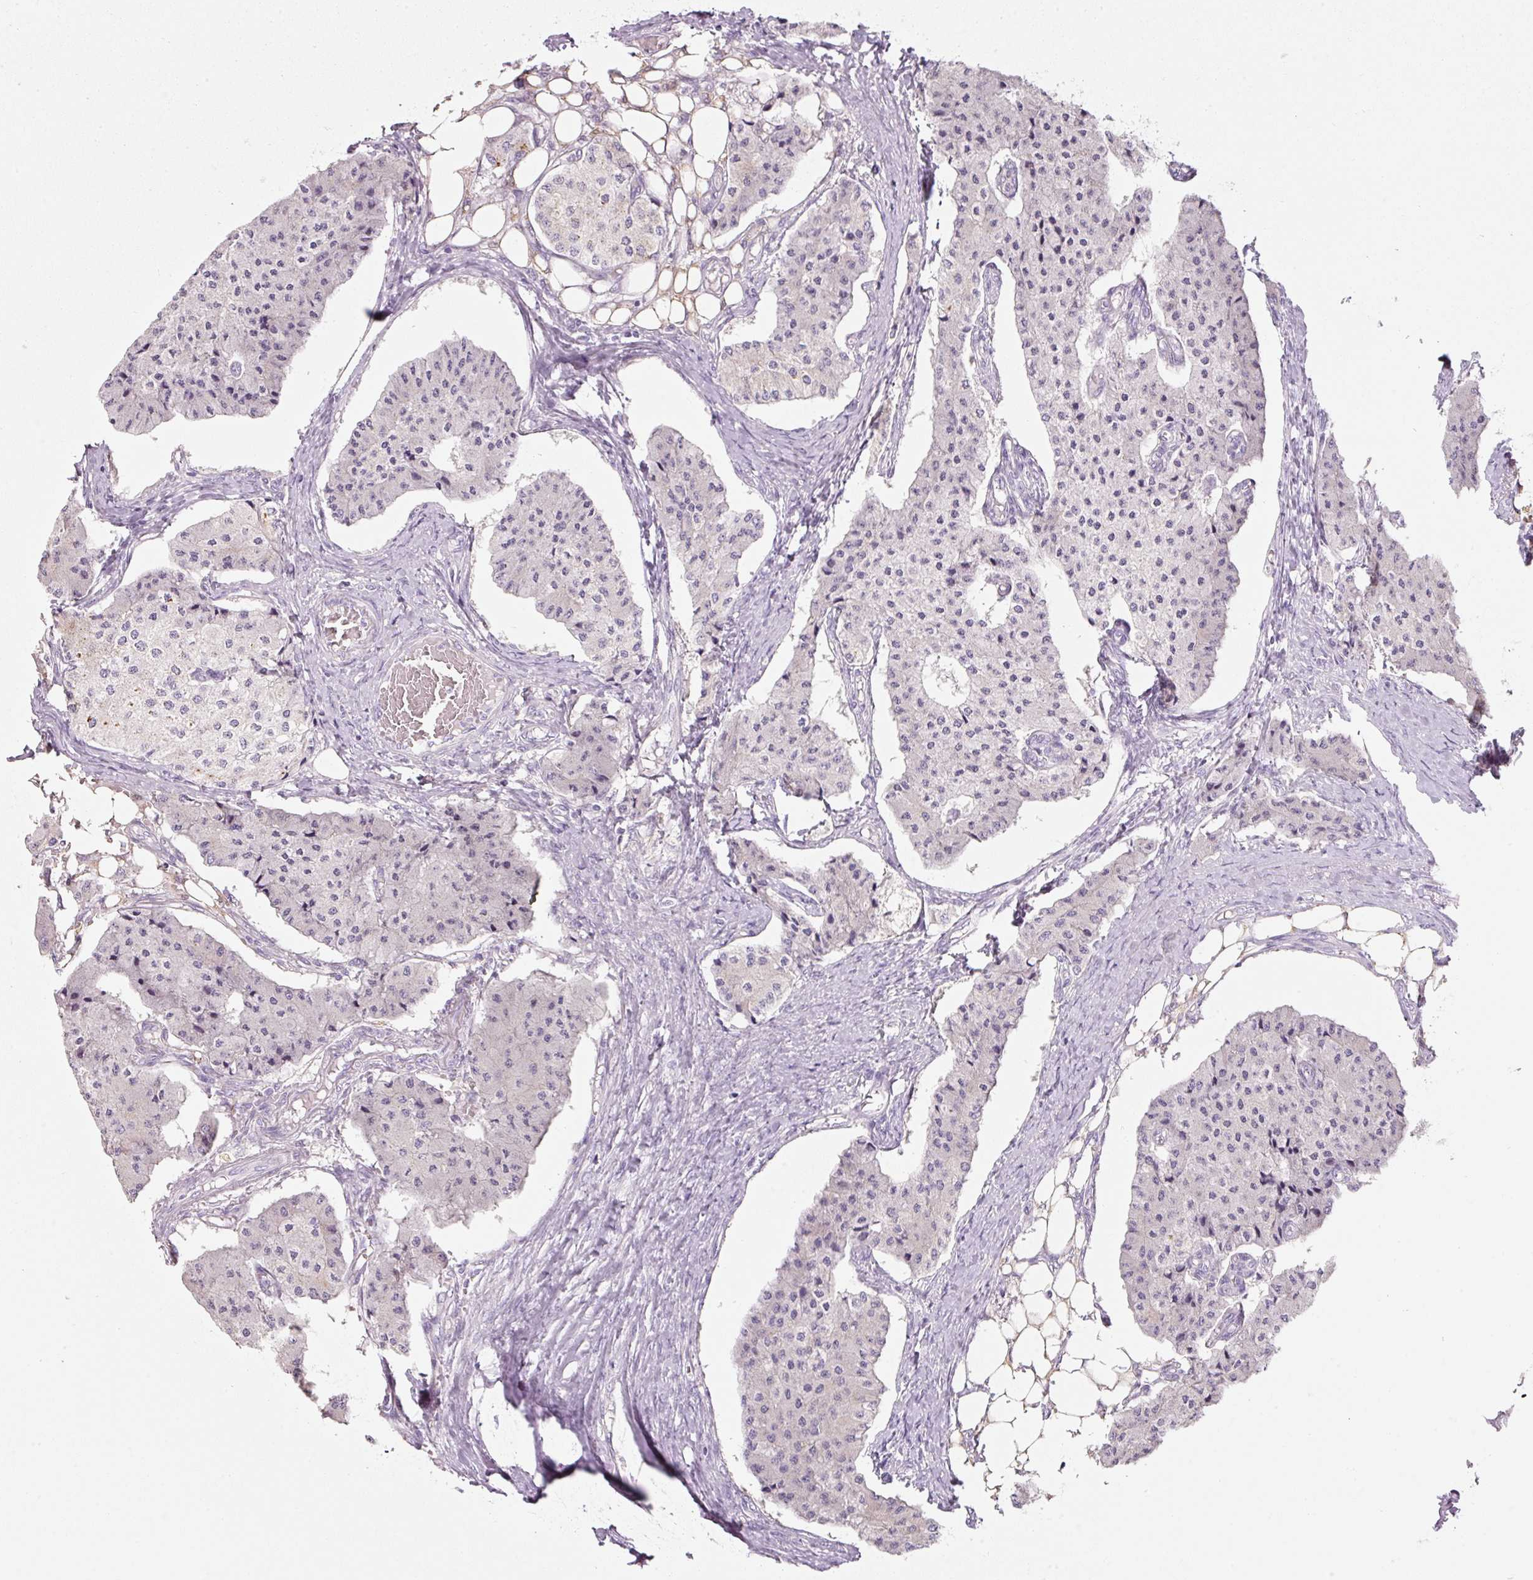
{"staining": {"intensity": "negative", "quantity": "none", "location": "none"}, "tissue": "carcinoid", "cell_type": "Tumor cells", "image_type": "cancer", "snomed": [{"axis": "morphology", "description": "Carcinoid, malignant, NOS"}, {"axis": "topography", "description": "Colon"}], "caption": "Protein analysis of carcinoid exhibits no significant expression in tumor cells. (DAB IHC visualized using brightfield microscopy, high magnification).", "gene": "DNM1", "patient": {"sex": "female", "age": 52}}